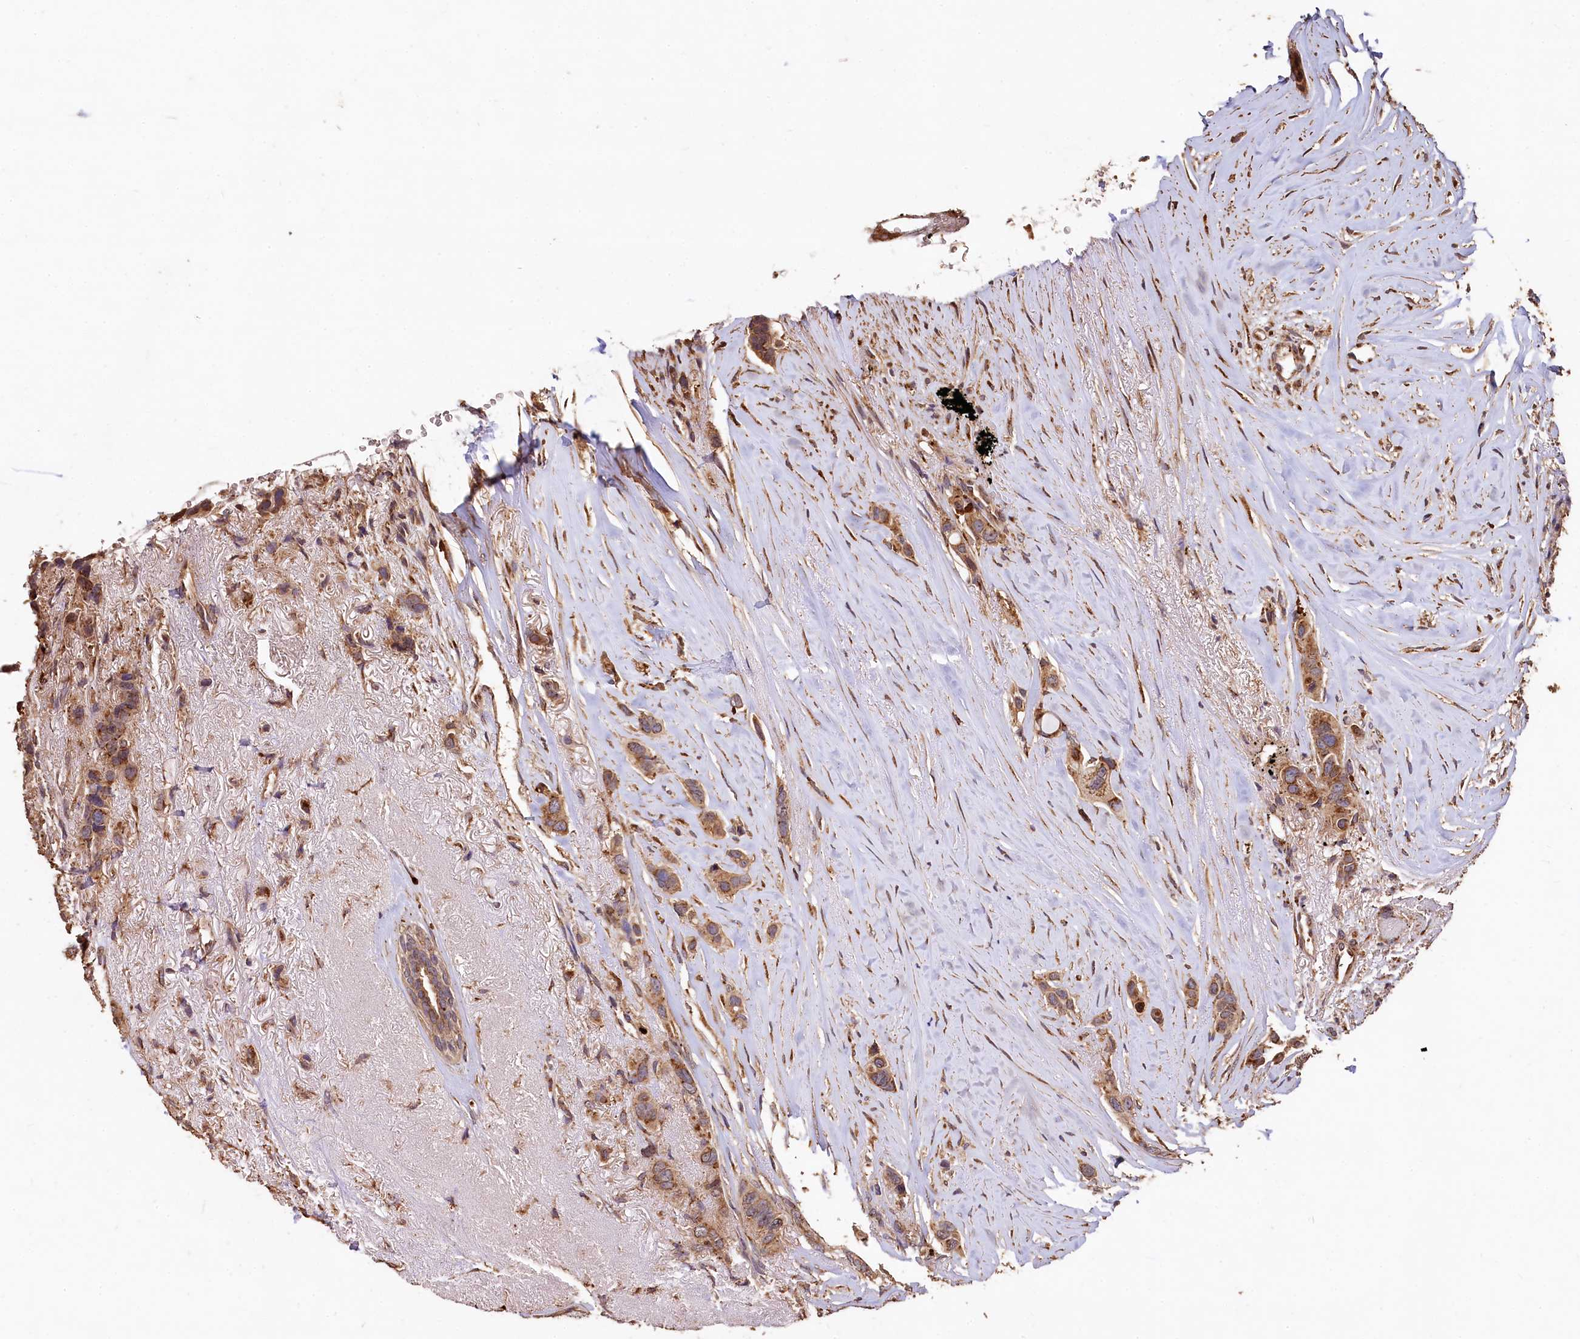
{"staining": {"intensity": "moderate", "quantity": ">75%", "location": "cytoplasmic/membranous"}, "tissue": "breast cancer", "cell_type": "Tumor cells", "image_type": "cancer", "snomed": [{"axis": "morphology", "description": "Lobular carcinoma"}, {"axis": "topography", "description": "Breast"}], "caption": "A medium amount of moderate cytoplasmic/membranous staining is identified in about >75% of tumor cells in lobular carcinoma (breast) tissue. Nuclei are stained in blue.", "gene": "LSM4", "patient": {"sex": "female", "age": 51}}